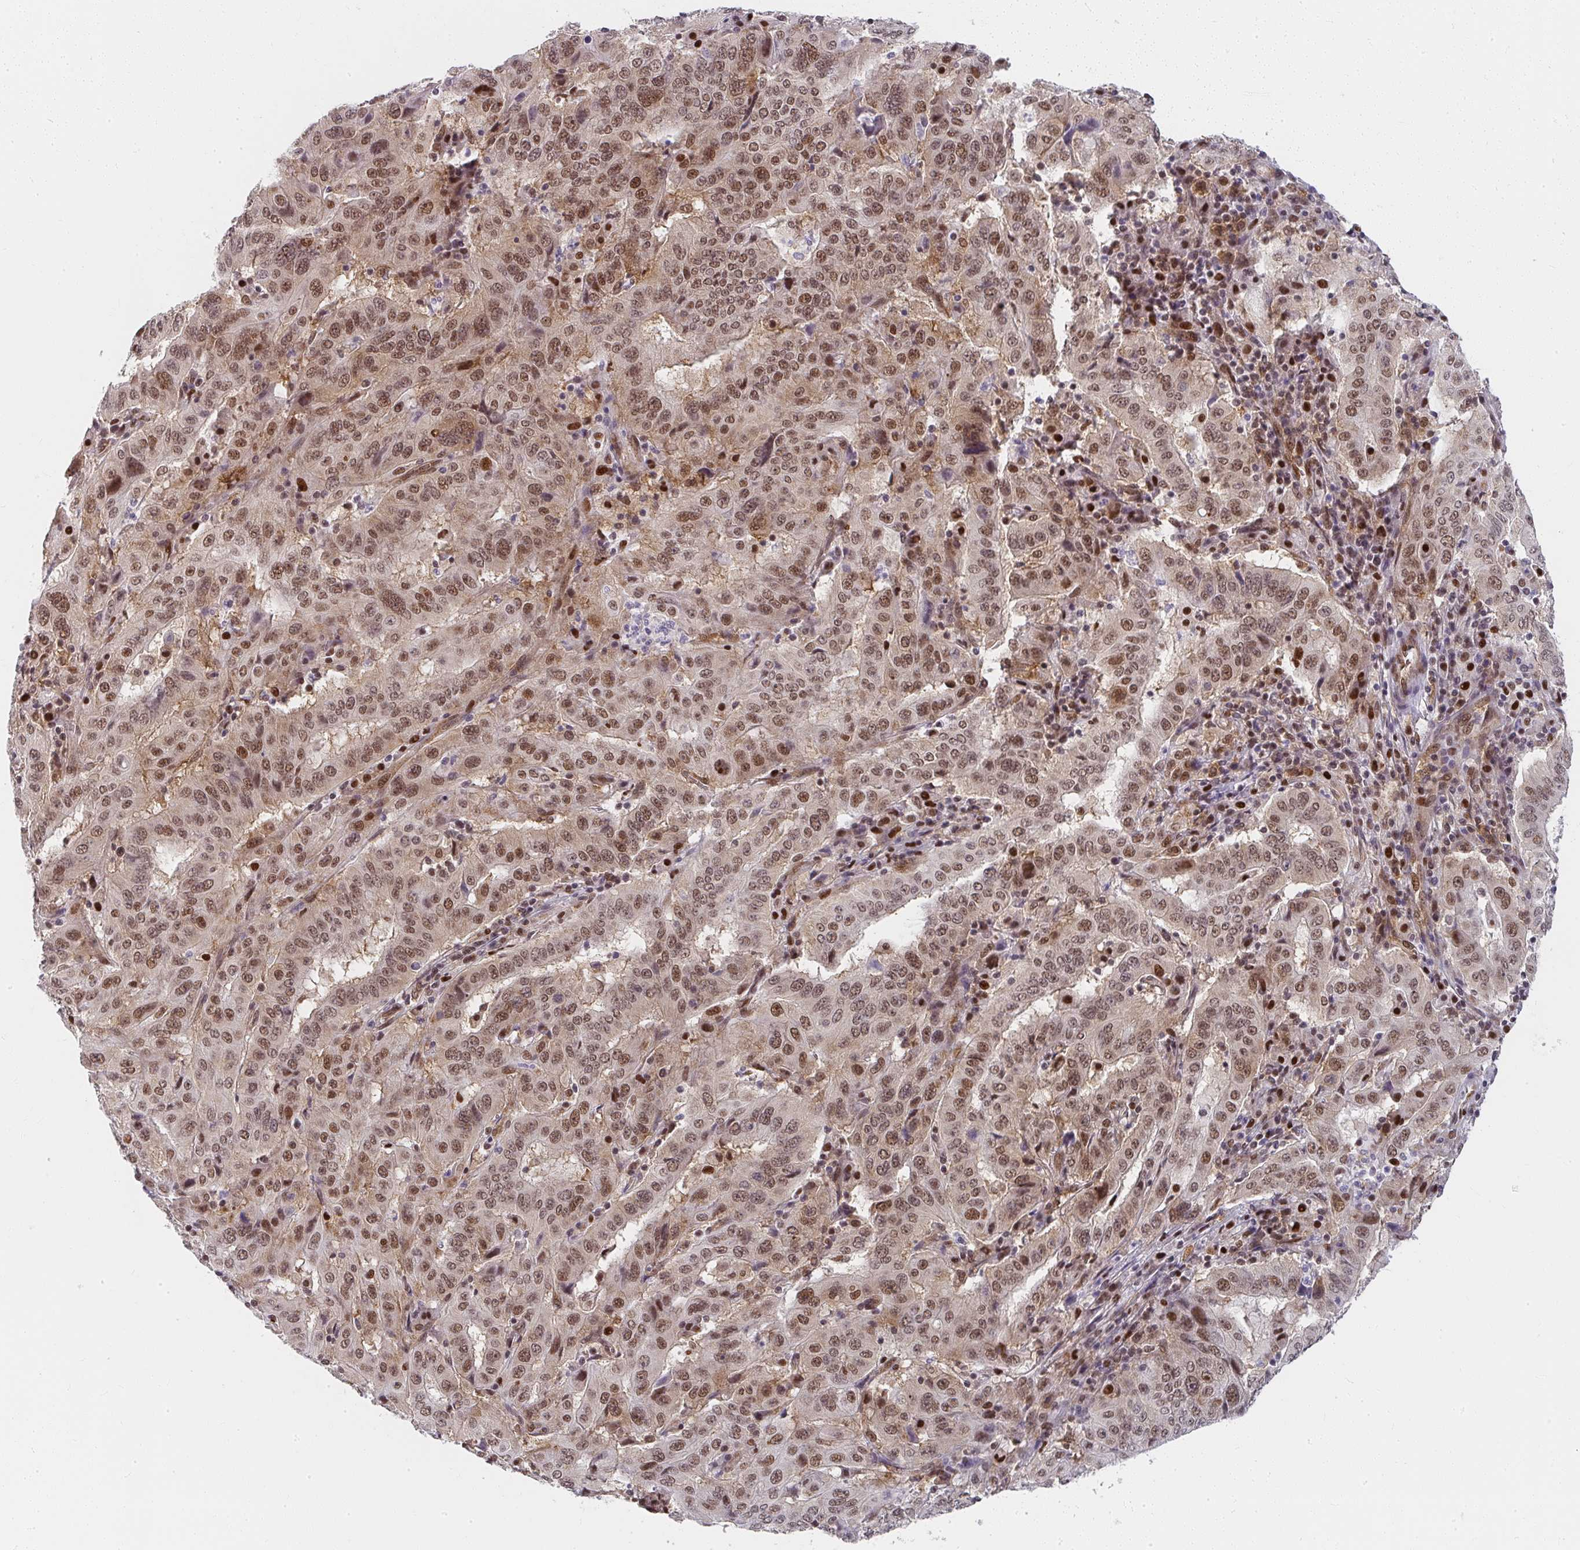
{"staining": {"intensity": "moderate", "quantity": ">75%", "location": "nuclear"}, "tissue": "pancreatic cancer", "cell_type": "Tumor cells", "image_type": "cancer", "snomed": [{"axis": "morphology", "description": "Adenocarcinoma, NOS"}, {"axis": "topography", "description": "Pancreas"}], "caption": "Human pancreatic adenocarcinoma stained with a protein marker reveals moderate staining in tumor cells.", "gene": "SYNCRIP", "patient": {"sex": "male", "age": 63}}